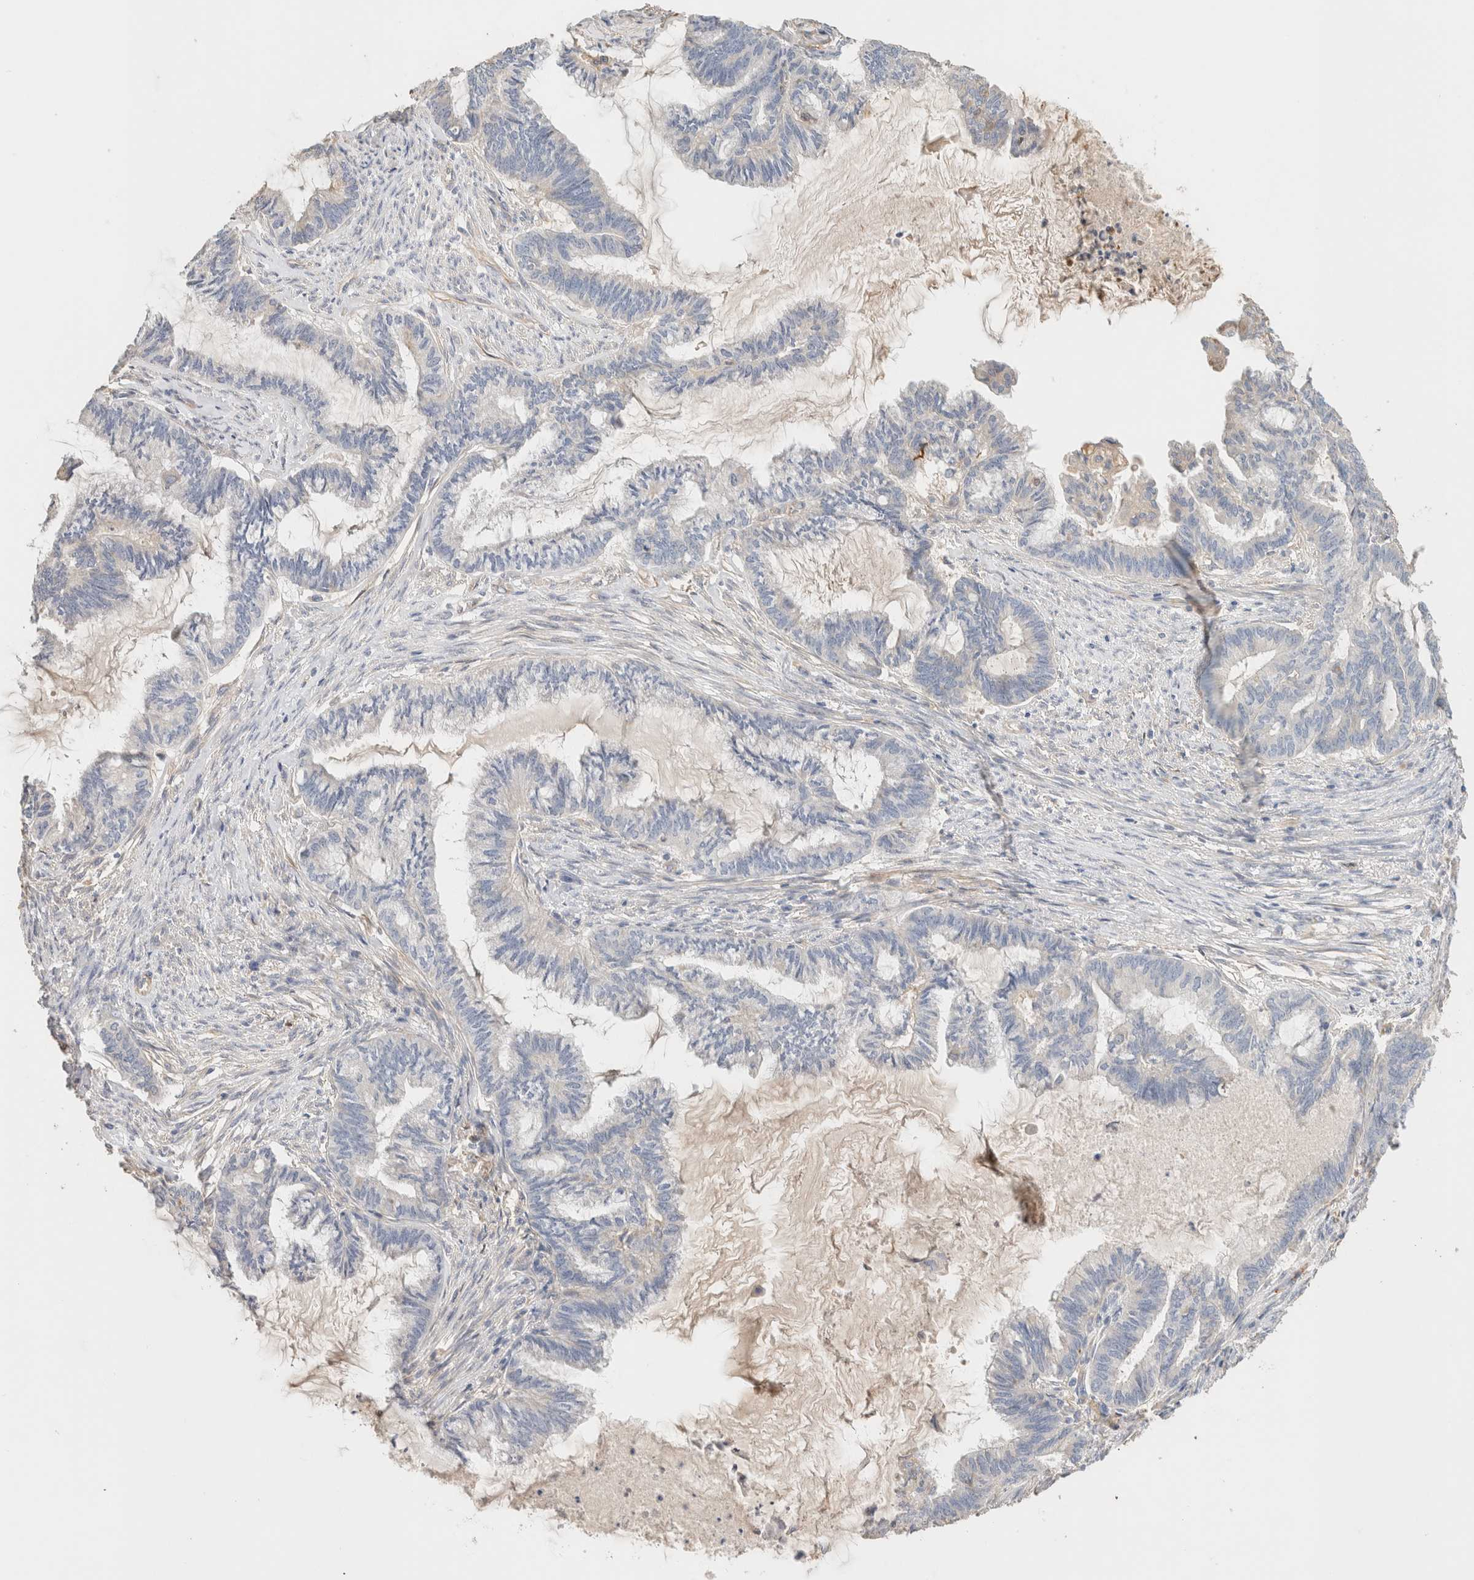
{"staining": {"intensity": "negative", "quantity": "none", "location": "none"}, "tissue": "endometrial cancer", "cell_type": "Tumor cells", "image_type": "cancer", "snomed": [{"axis": "morphology", "description": "Adenocarcinoma, NOS"}, {"axis": "topography", "description": "Endometrium"}], "caption": "Tumor cells show no significant expression in endometrial cancer (adenocarcinoma). (DAB immunohistochemistry (IHC) visualized using brightfield microscopy, high magnification).", "gene": "PROS1", "patient": {"sex": "female", "age": 86}}